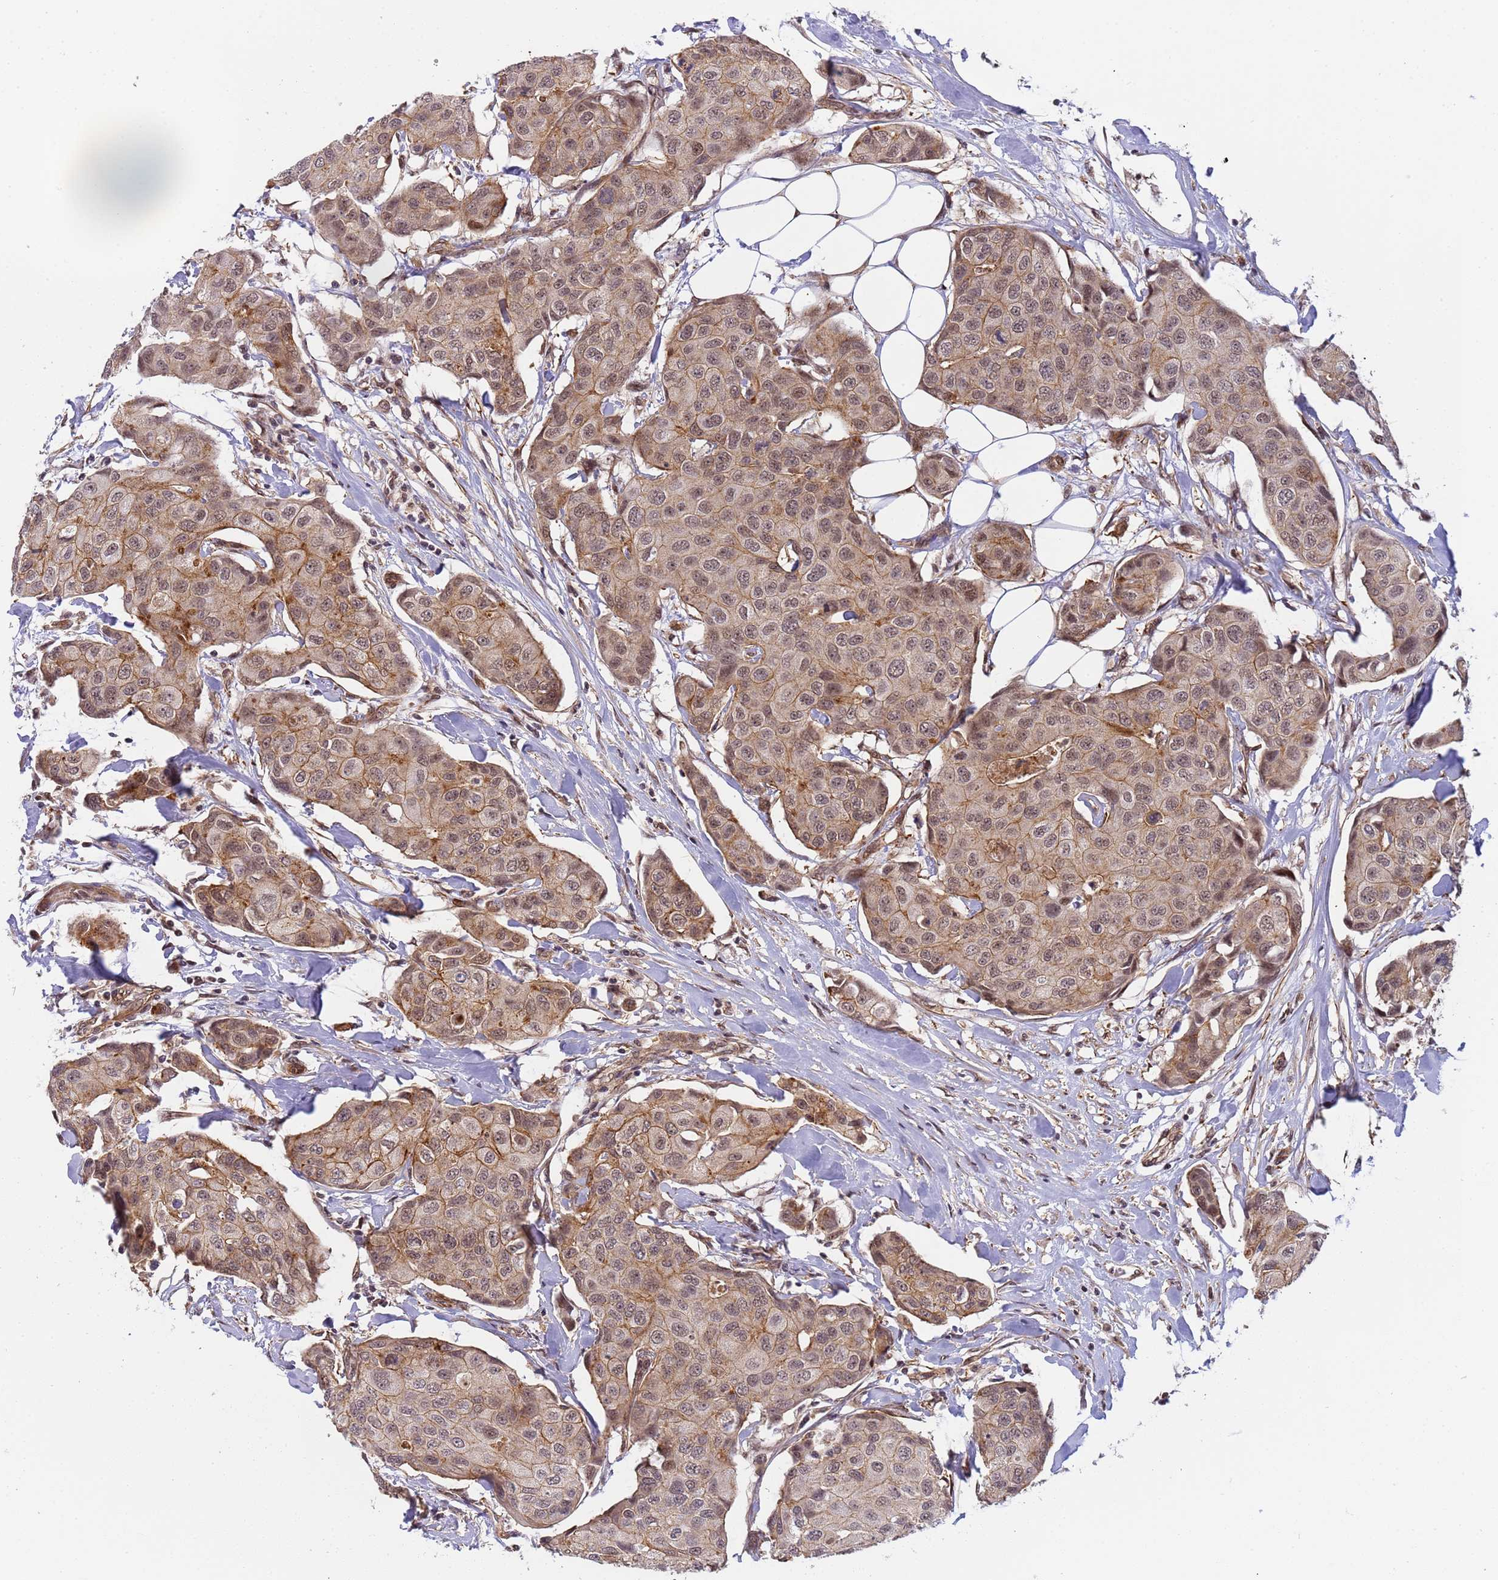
{"staining": {"intensity": "moderate", "quantity": "25%-75%", "location": "cytoplasmic/membranous,nuclear"}, "tissue": "breast cancer", "cell_type": "Tumor cells", "image_type": "cancer", "snomed": [{"axis": "morphology", "description": "Duct carcinoma"}, {"axis": "topography", "description": "Breast"}, {"axis": "topography", "description": "Lymph node"}], "caption": "Immunohistochemical staining of human breast infiltrating ductal carcinoma reveals medium levels of moderate cytoplasmic/membranous and nuclear protein expression in about 25%-75% of tumor cells. (DAB (3,3'-diaminobenzidine) IHC, brown staining for protein, blue staining for nuclei).", "gene": "EMC2", "patient": {"sex": "female", "age": 80}}